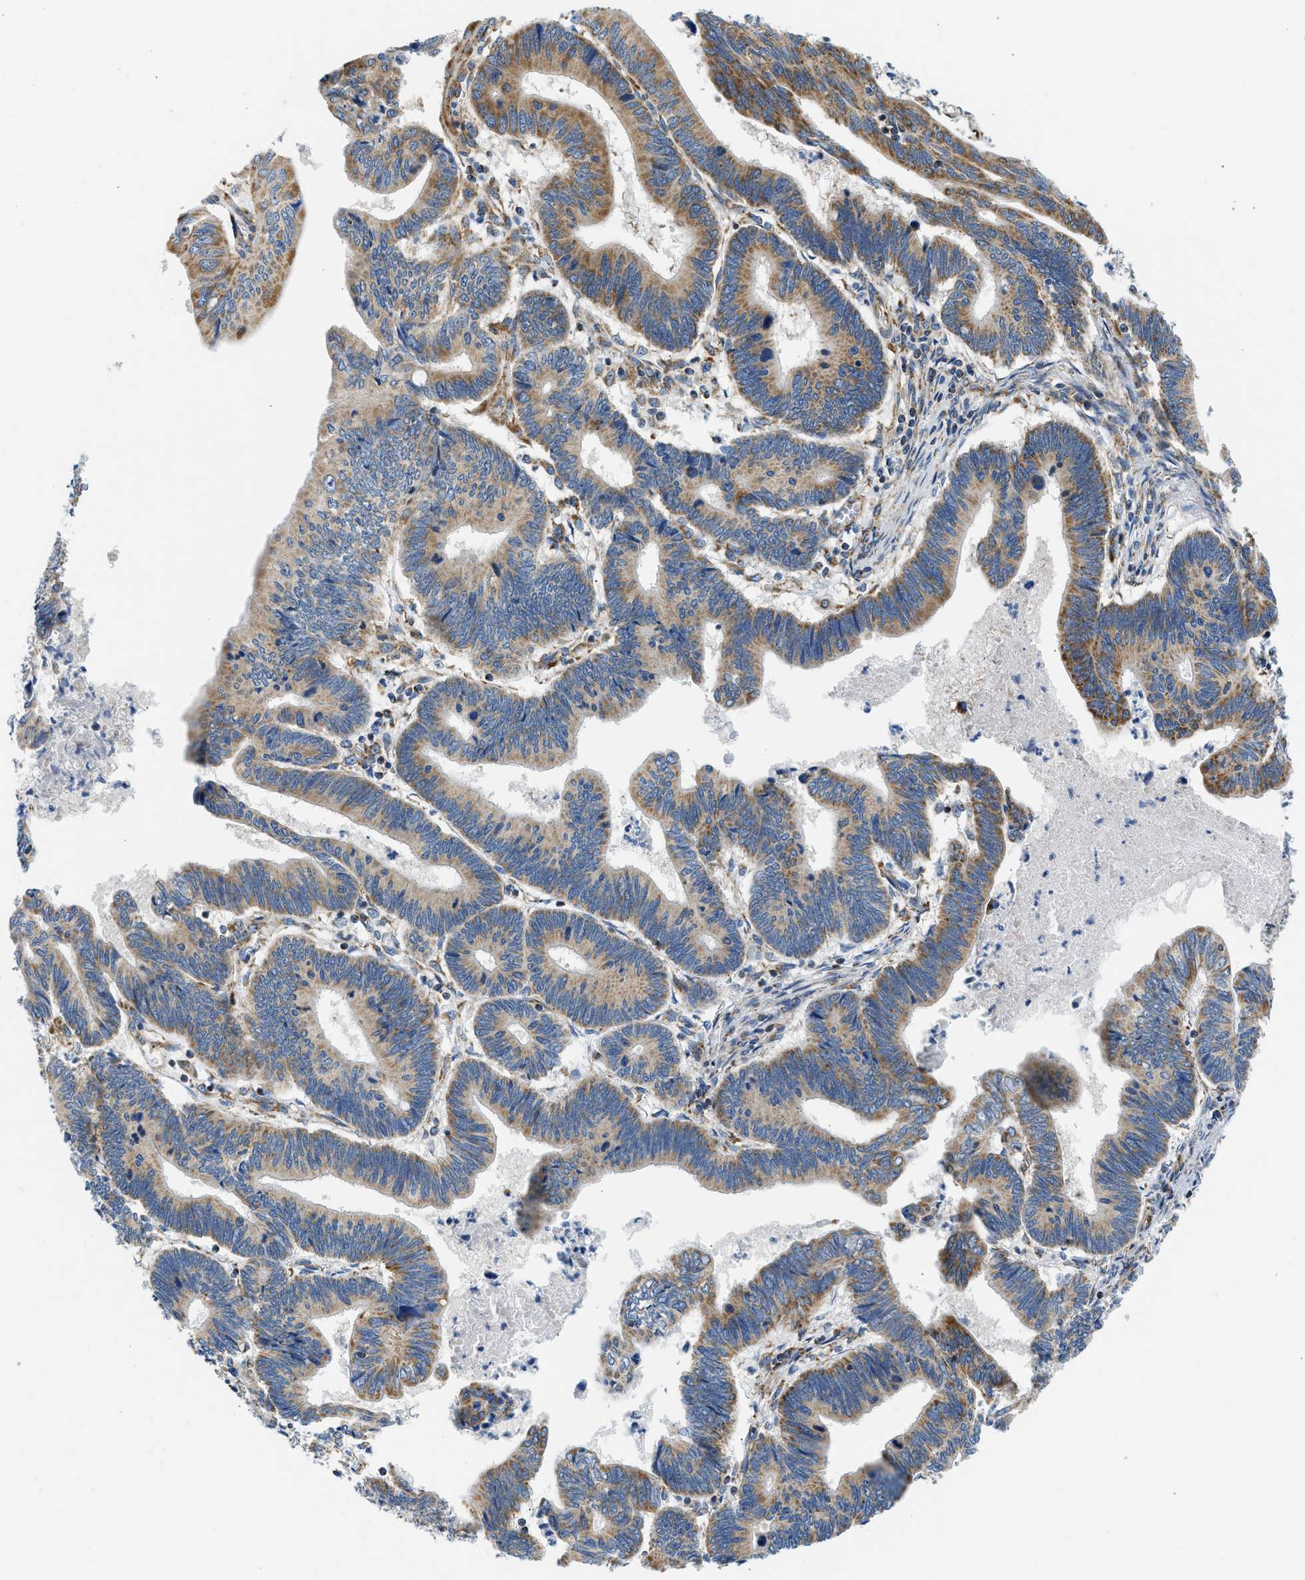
{"staining": {"intensity": "moderate", "quantity": ">75%", "location": "cytoplasmic/membranous"}, "tissue": "pancreatic cancer", "cell_type": "Tumor cells", "image_type": "cancer", "snomed": [{"axis": "morphology", "description": "Adenocarcinoma, NOS"}, {"axis": "topography", "description": "Pancreas"}], "caption": "Moderate cytoplasmic/membranous positivity for a protein is appreciated in approximately >75% of tumor cells of pancreatic cancer (adenocarcinoma) using IHC.", "gene": "CAMKK2", "patient": {"sex": "female", "age": 70}}